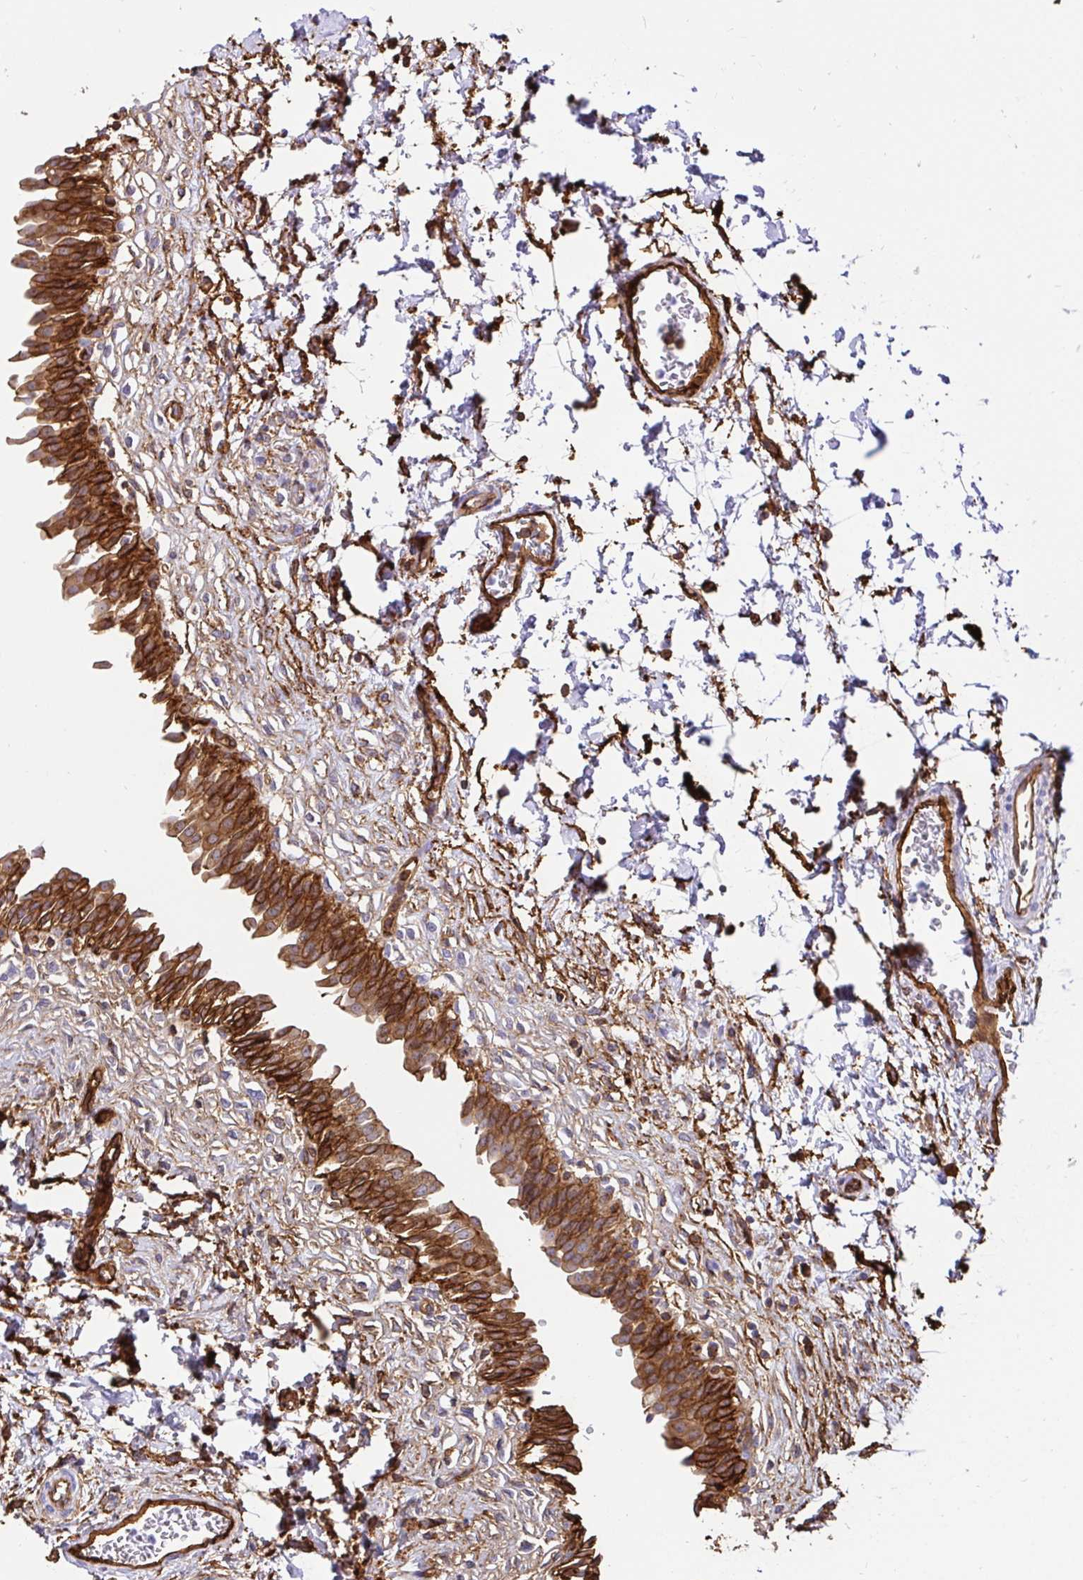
{"staining": {"intensity": "strong", "quantity": ">75%", "location": "cytoplasmic/membranous"}, "tissue": "urinary bladder", "cell_type": "Urothelial cells", "image_type": "normal", "snomed": [{"axis": "morphology", "description": "Normal tissue, NOS"}, {"axis": "topography", "description": "Urinary bladder"}], "caption": "The immunohistochemical stain shows strong cytoplasmic/membranous positivity in urothelial cells of benign urinary bladder. The staining was performed using DAB (3,3'-diaminobenzidine) to visualize the protein expression in brown, while the nuclei were stained in blue with hematoxylin (Magnification: 20x).", "gene": "ANXA2", "patient": {"sex": "male", "age": 37}}